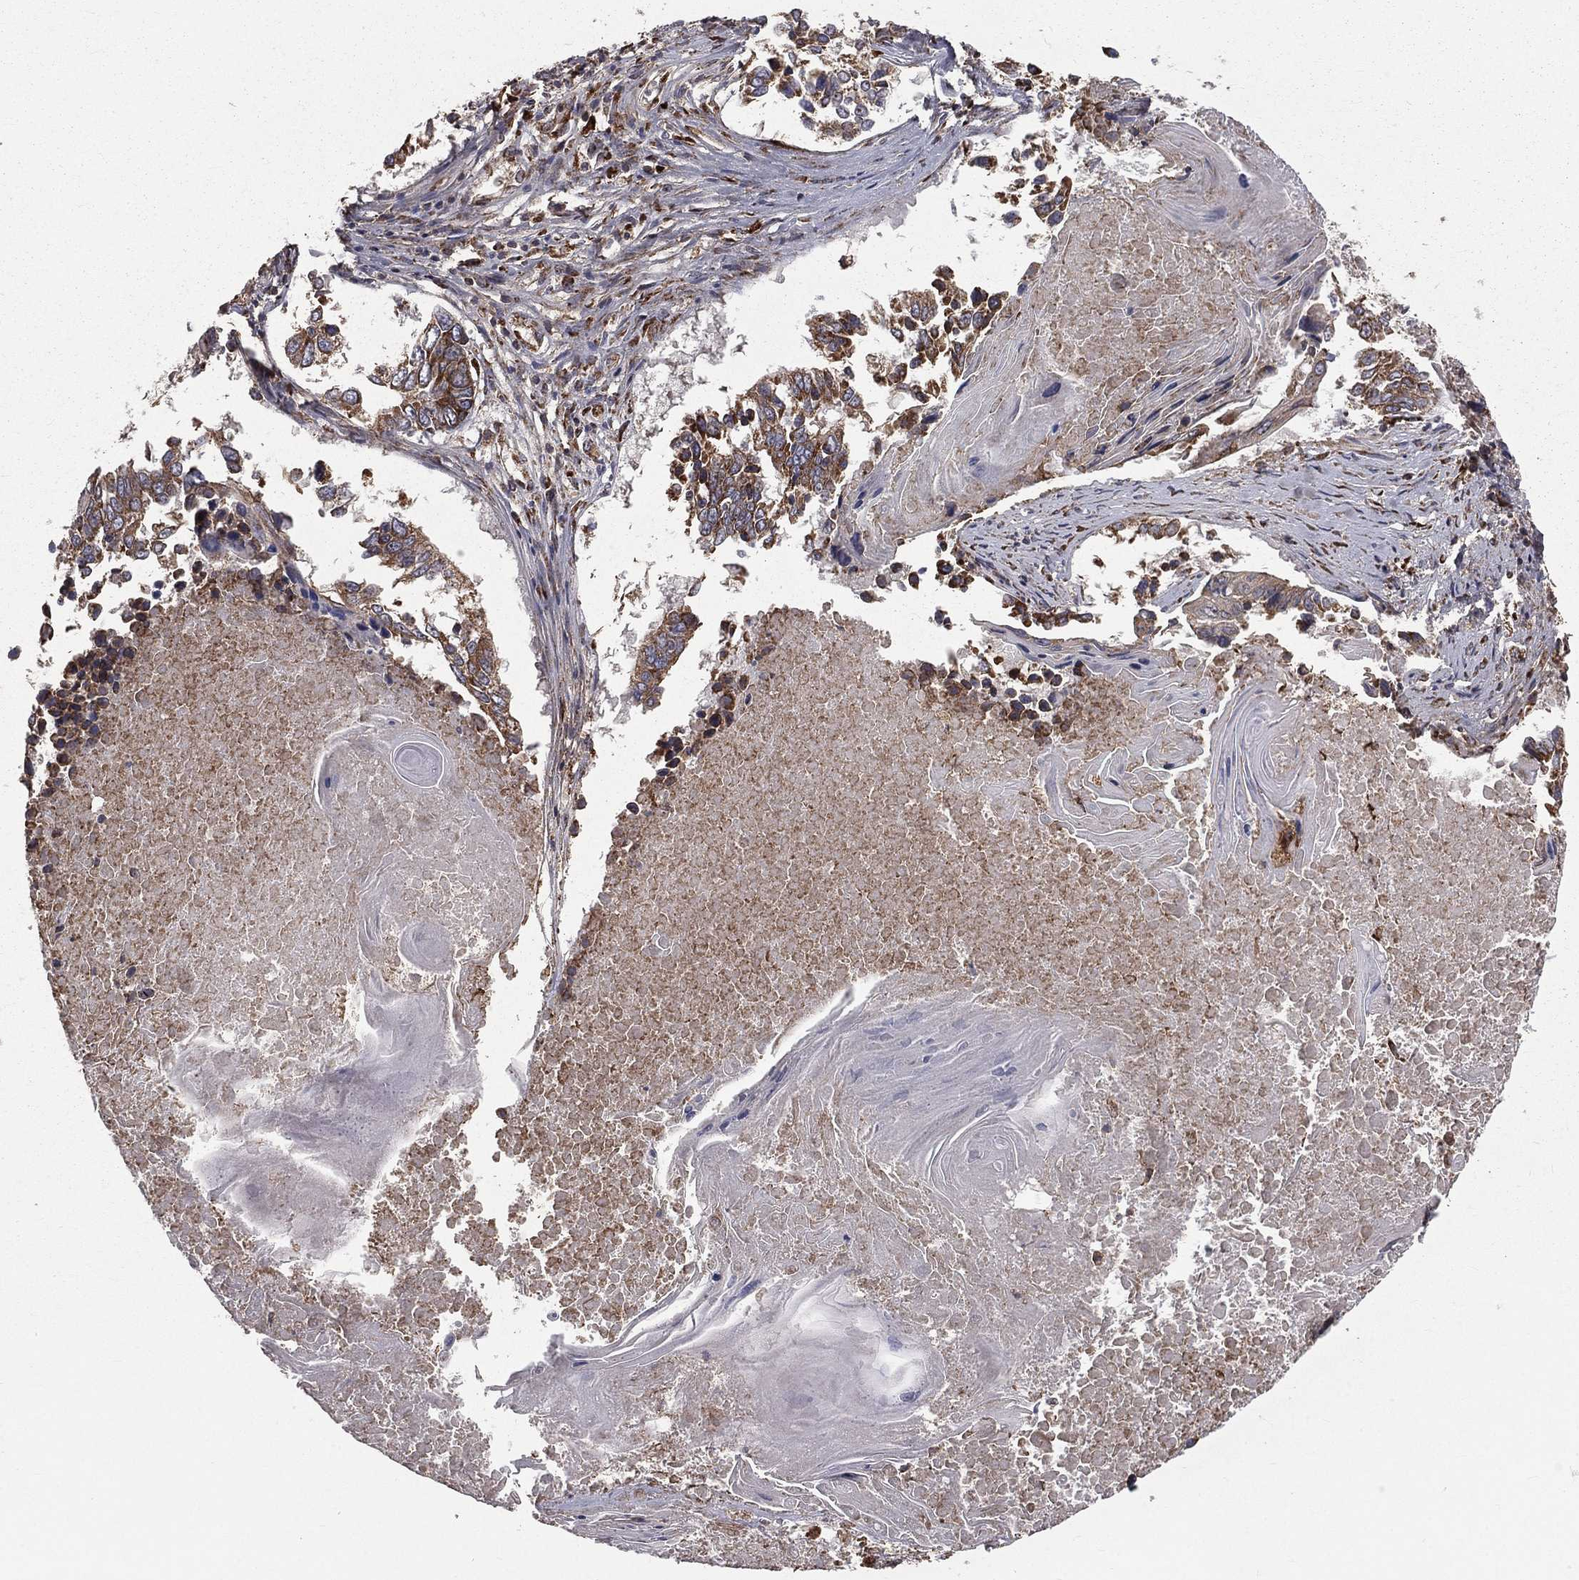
{"staining": {"intensity": "strong", "quantity": "<25%", "location": "cytoplasmic/membranous"}, "tissue": "lung cancer", "cell_type": "Tumor cells", "image_type": "cancer", "snomed": [{"axis": "morphology", "description": "Squamous cell carcinoma, NOS"}, {"axis": "topography", "description": "Lung"}], "caption": "High-power microscopy captured an immunohistochemistry image of lung cancer, revealing strong cytoplasmic/membranous staining in about <25% of tumor cells. The staining is performed using DAB brown chromogen to label protein expression. The nuclei are counter-stained blue using hematoxylin.", "gene": "OLFML1", "patient": {"sex": "male", "age": 73}}